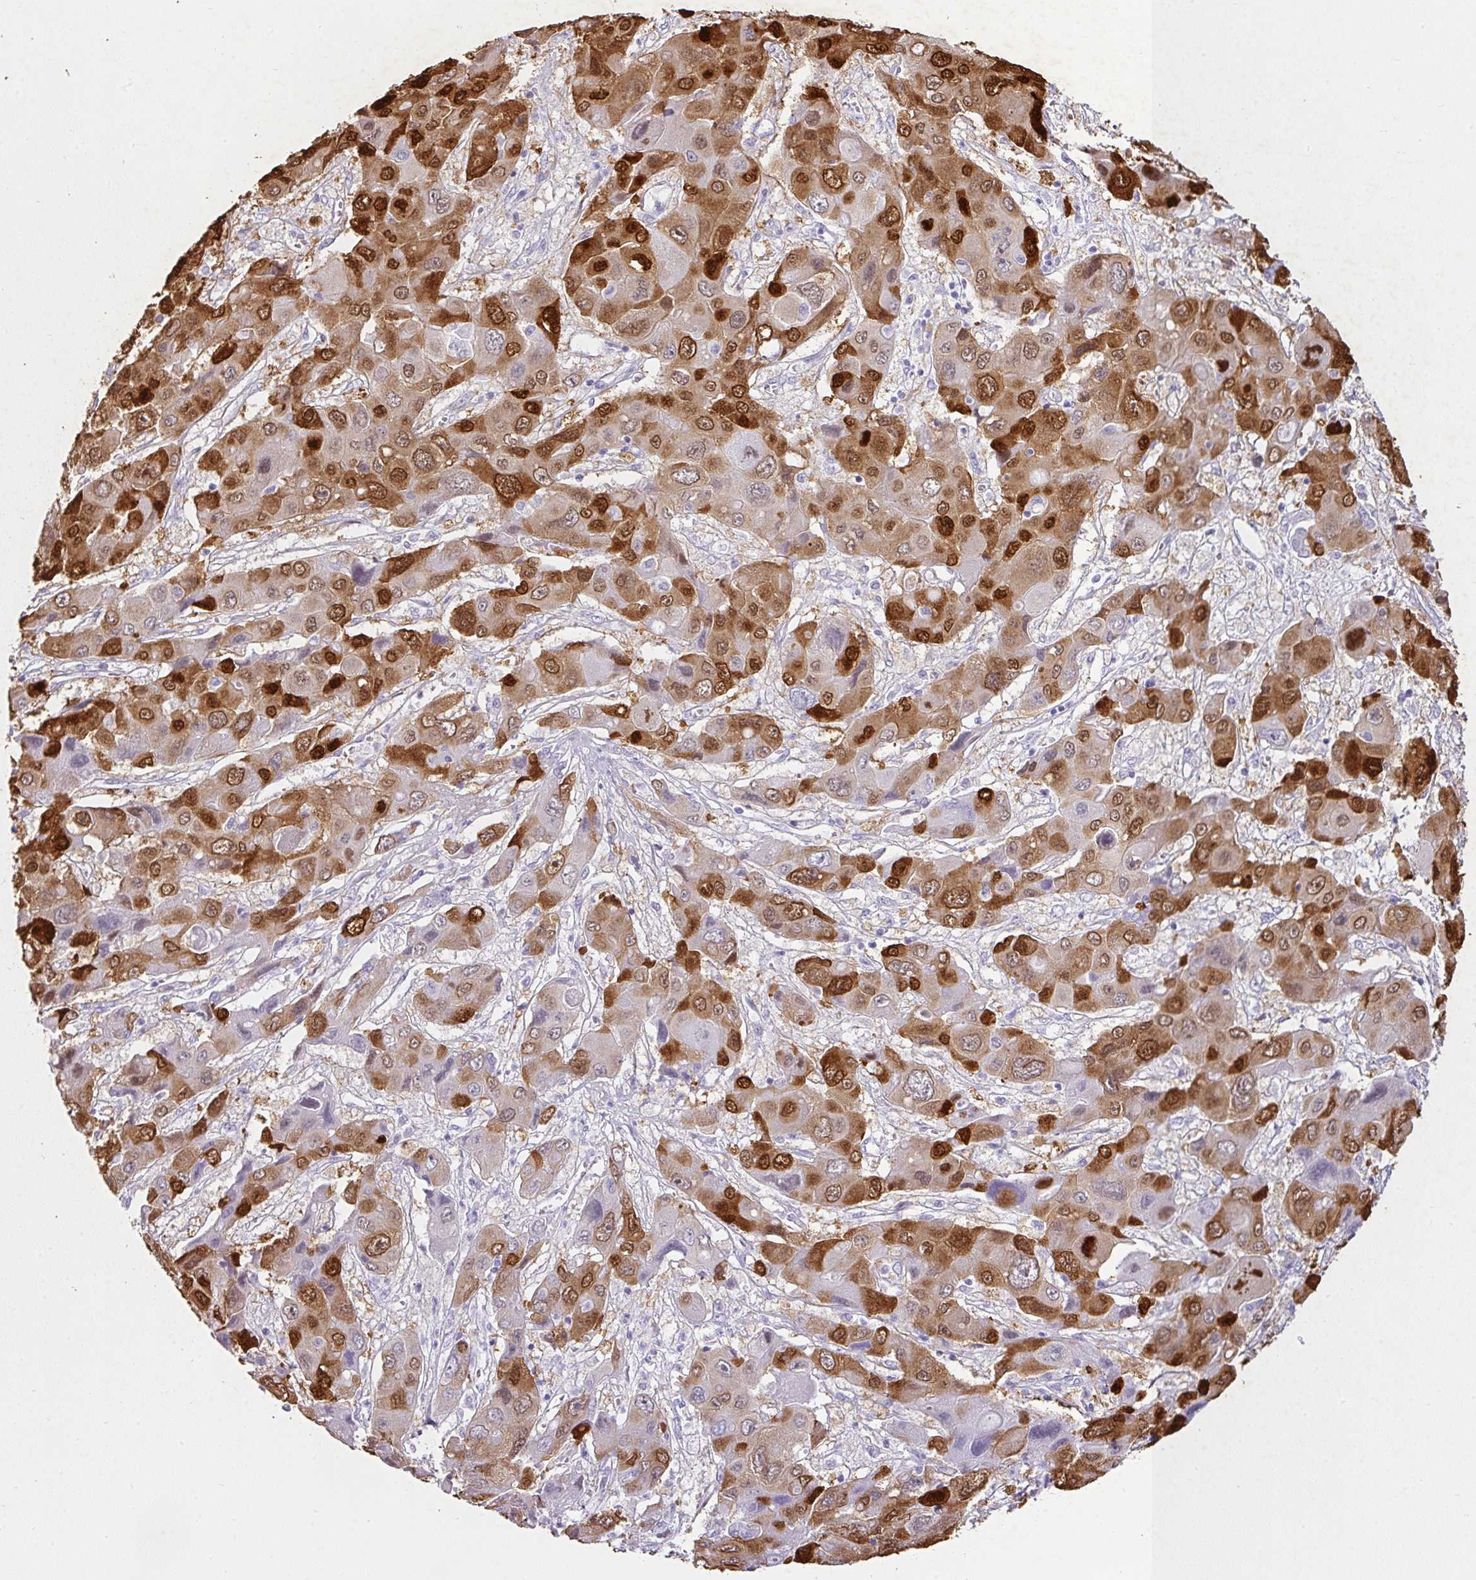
{"staining": {"intensity": "strong", "quantity": "25%-75%", "location": "cytoplasmic/membranous,nuclear"}, "tissue": "liver cancer", "cell_type": "Tumor cells", "image_type": "cancer", "snomed": [{"axis": "morphology", "description": "Cholangiocarcinoma"}, {"axis": "topography", "description": "Liver"}], "caption": "Liver cancer (cholangiocarcinoma) stained with immunohistochemistry exhibits strong cytoplasmic/membranous and nuclear staining in about 25%-75% of tumor cells.", "gene": "VCY1B", "patient": {"sex": "male", "age": 67}}